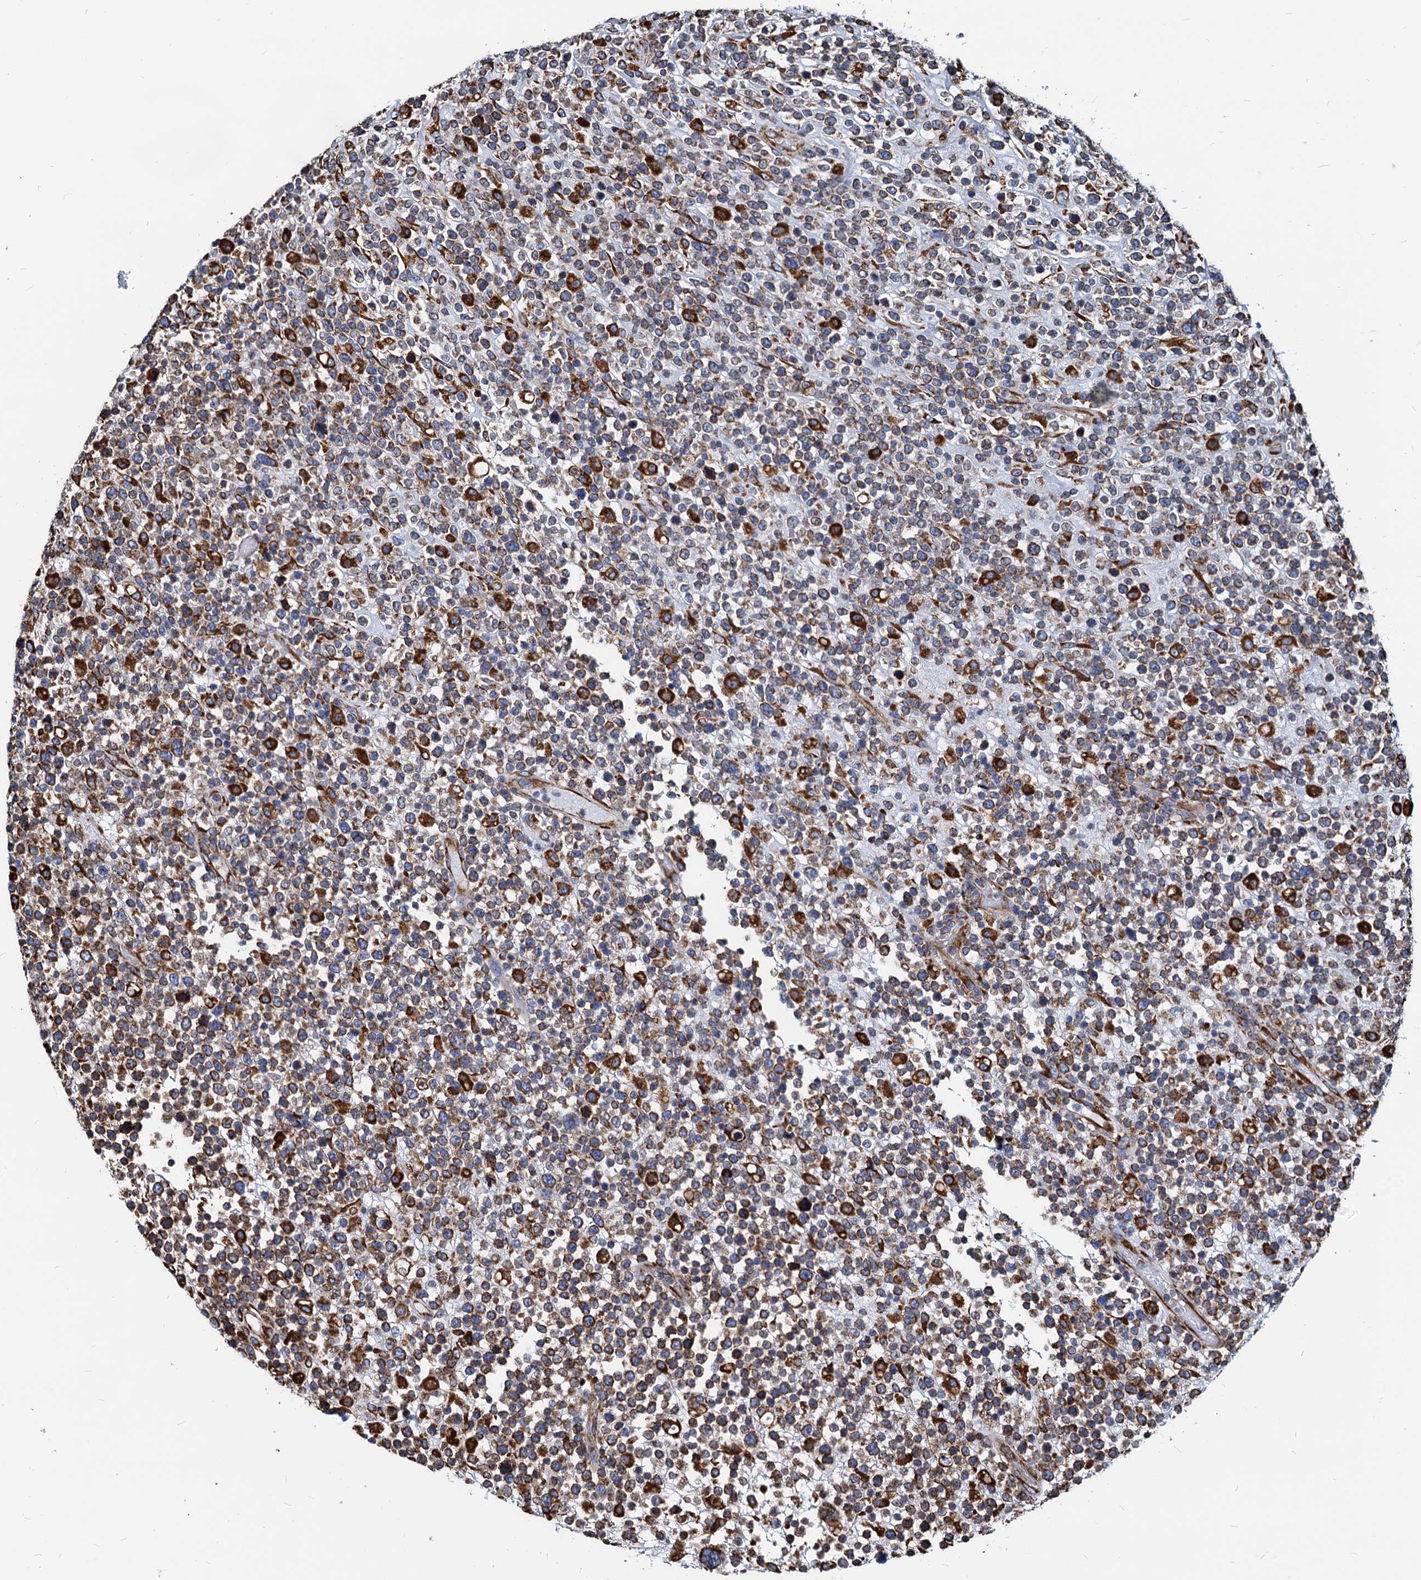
{"staining": {"intensity": "strong", "quantity": "<25%", "location": "cytoplasmic/membranous"}, "tissue": "lymphoma", "cell_type": "Tumor cells", "image_type": "cancer", "snomed": [{"axis": "morphology", "description": "Malignant lymphoma, non-Hodgkin's type, High grade"}, {"axis": "topography", "description": "Colon"}], "caption": "An immunohistochemistry image of neoplastic tissue is shown. Protein staining in brown labels strong cytoplasmic/membranous positivity in lymphoma within tumor cells. Immunohistochemistry stains the protein of interest in brown and the nuclei are stained blue.", "gene": "HSPA5", "patient": {"sex": "female", "age": 53}}